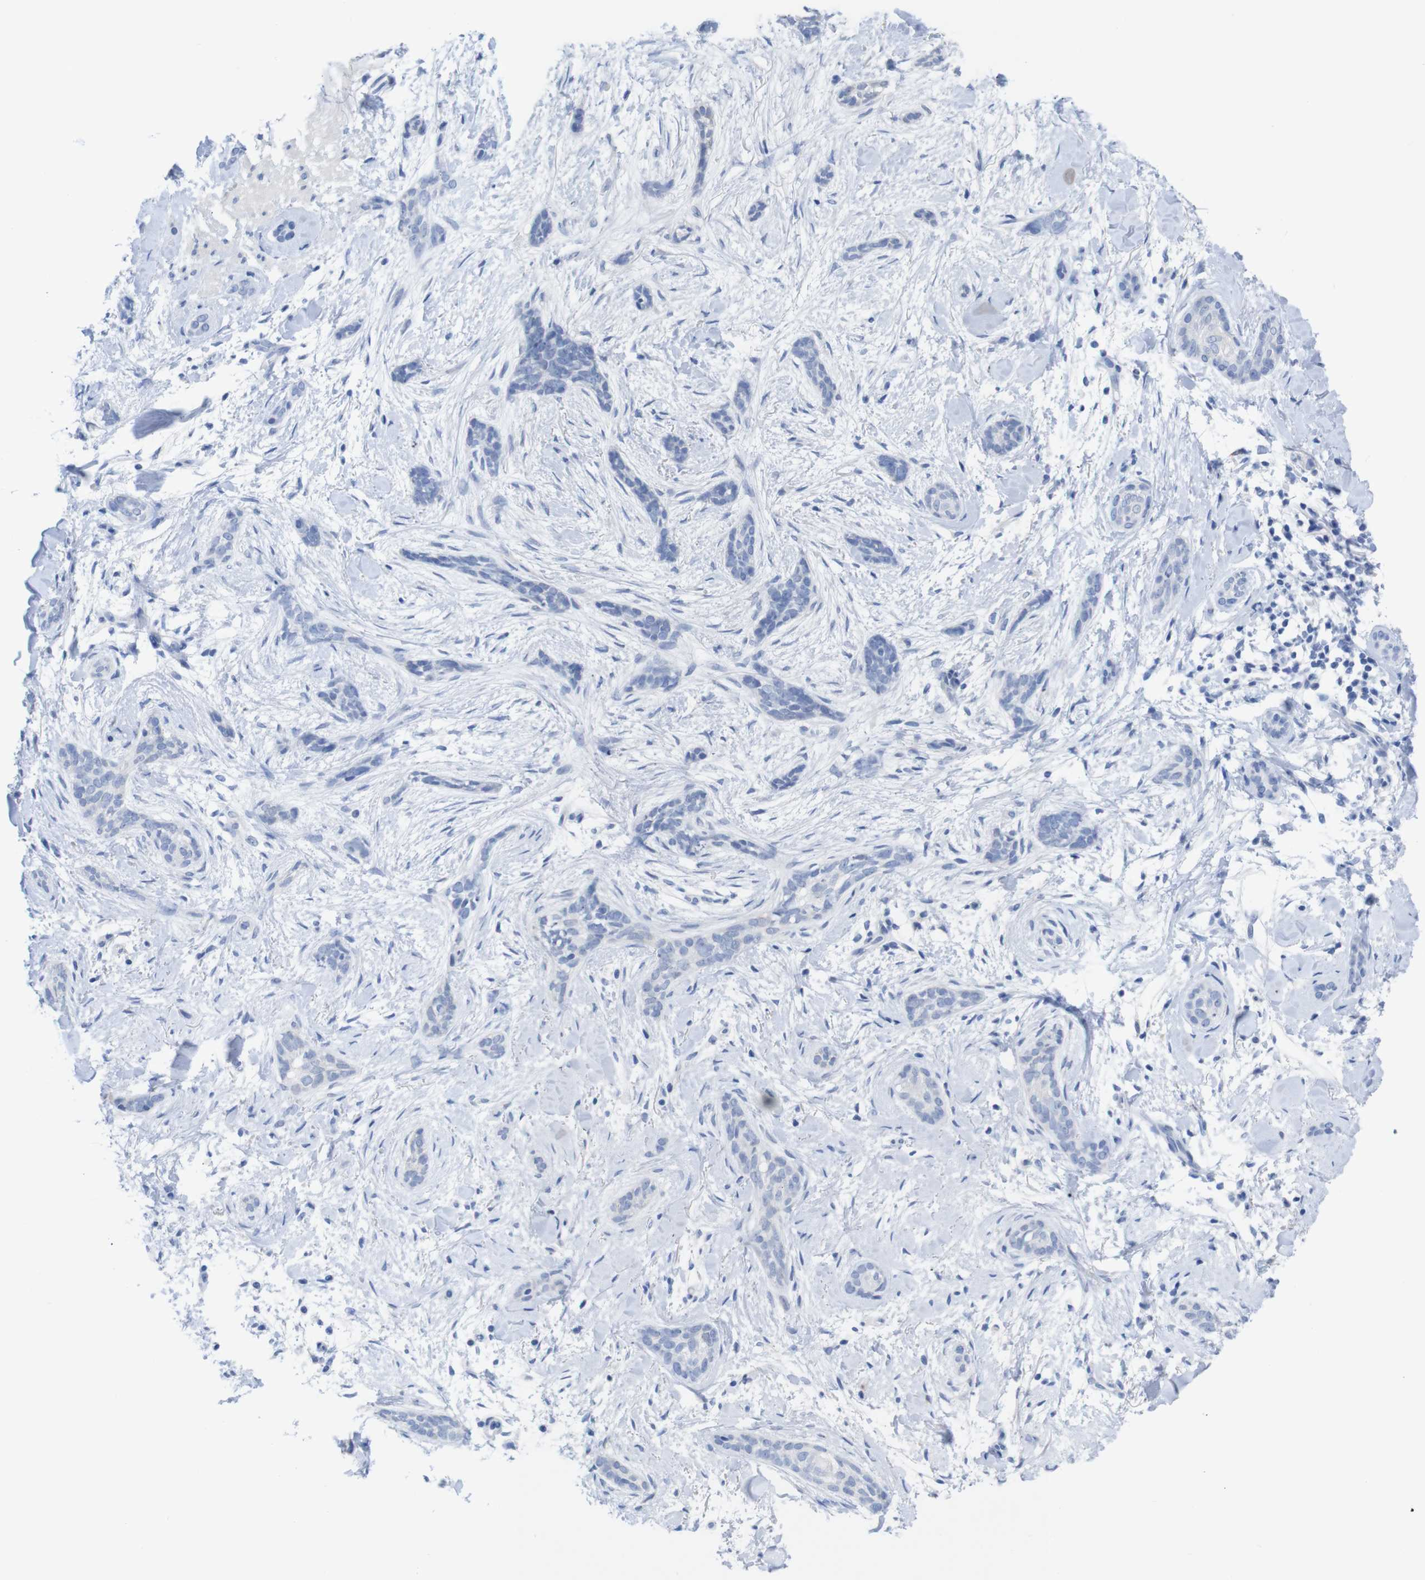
{"staining": {"intensity": "negative", "quantity": "none", "location": "none"}, "tissue": "skin cancer", "cell_type": "Tumor cells", "image_type": "cancer", "snomed": [{"axis": "morphology", "description": "Basal cell carcinoma"}, {"axis": "morphology", "description": "Adnexal tumor, benign"}, {"axis": "topography", "description": "Skin"}], "caption": "Histopathology image shows no protein positivity in tumor cells of basal cell carcinoma (skin) tissue. (Brightfield microscopy of DAB (3,3'-diaminobenzidine) immunohistochemistry at high magnification).", "gene": "PNMA1", "patient": {"sex": "female", "age": 42}}